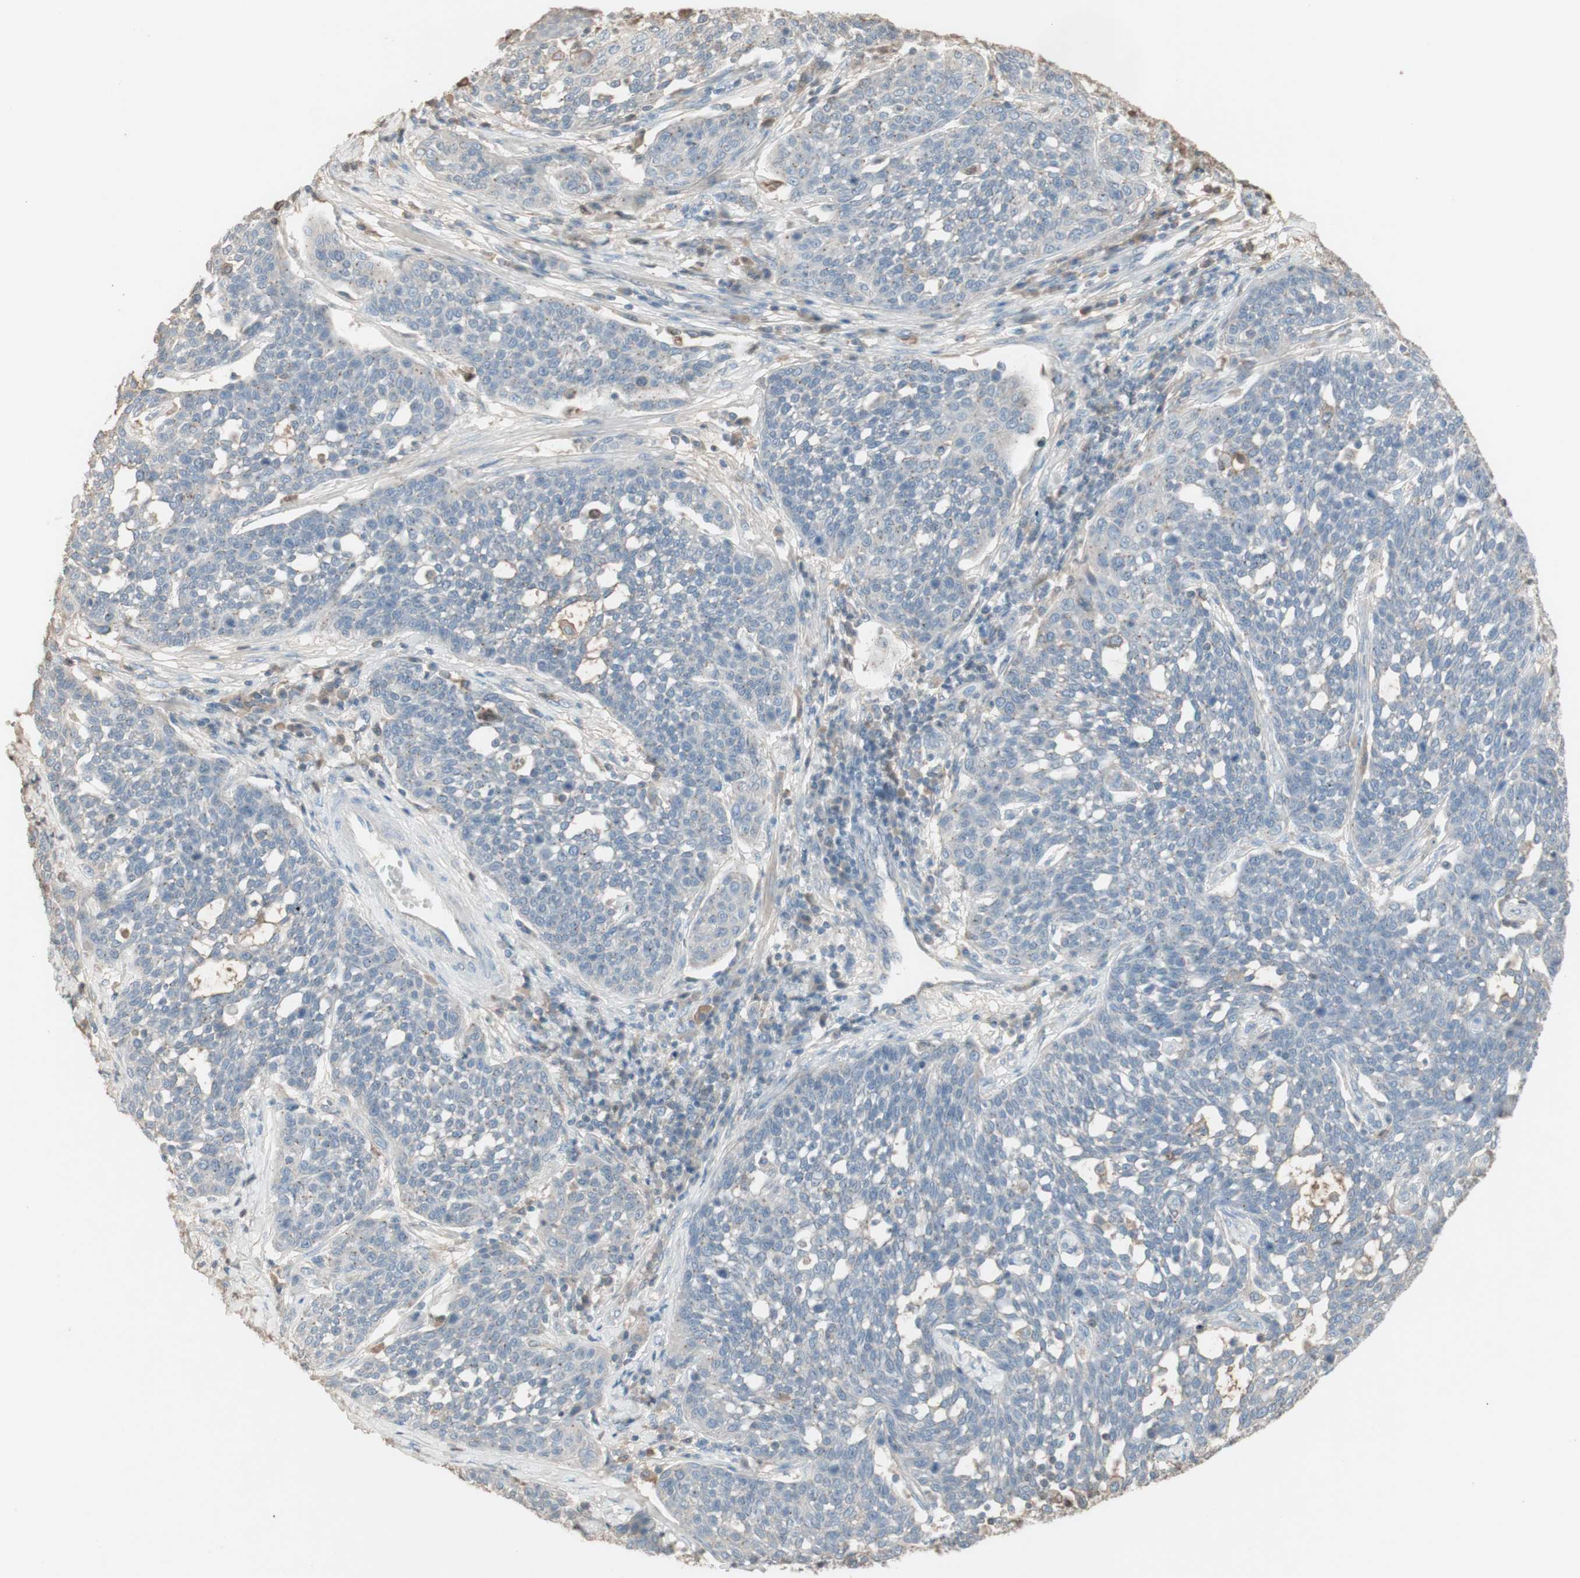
{"staining": {"intensity": "negative", "quantity": "none", "location": "none"}, "tissue": "cervical cancer", "cell_type": "Tumor cells", "image_type": "cancer", "snomed": [{"axis": "morphology", "description": "Squamous cell carcinoma, NOS"}, {"axis": "topography", "description": "Cervix"}], "caption": "Immunohistochemical staining of squamous cell carcinoma (cervical) demonstrates no significant staining in tumor cells.", "gene": "IFNG", "patient": {"sex": "female", "age": 34}}